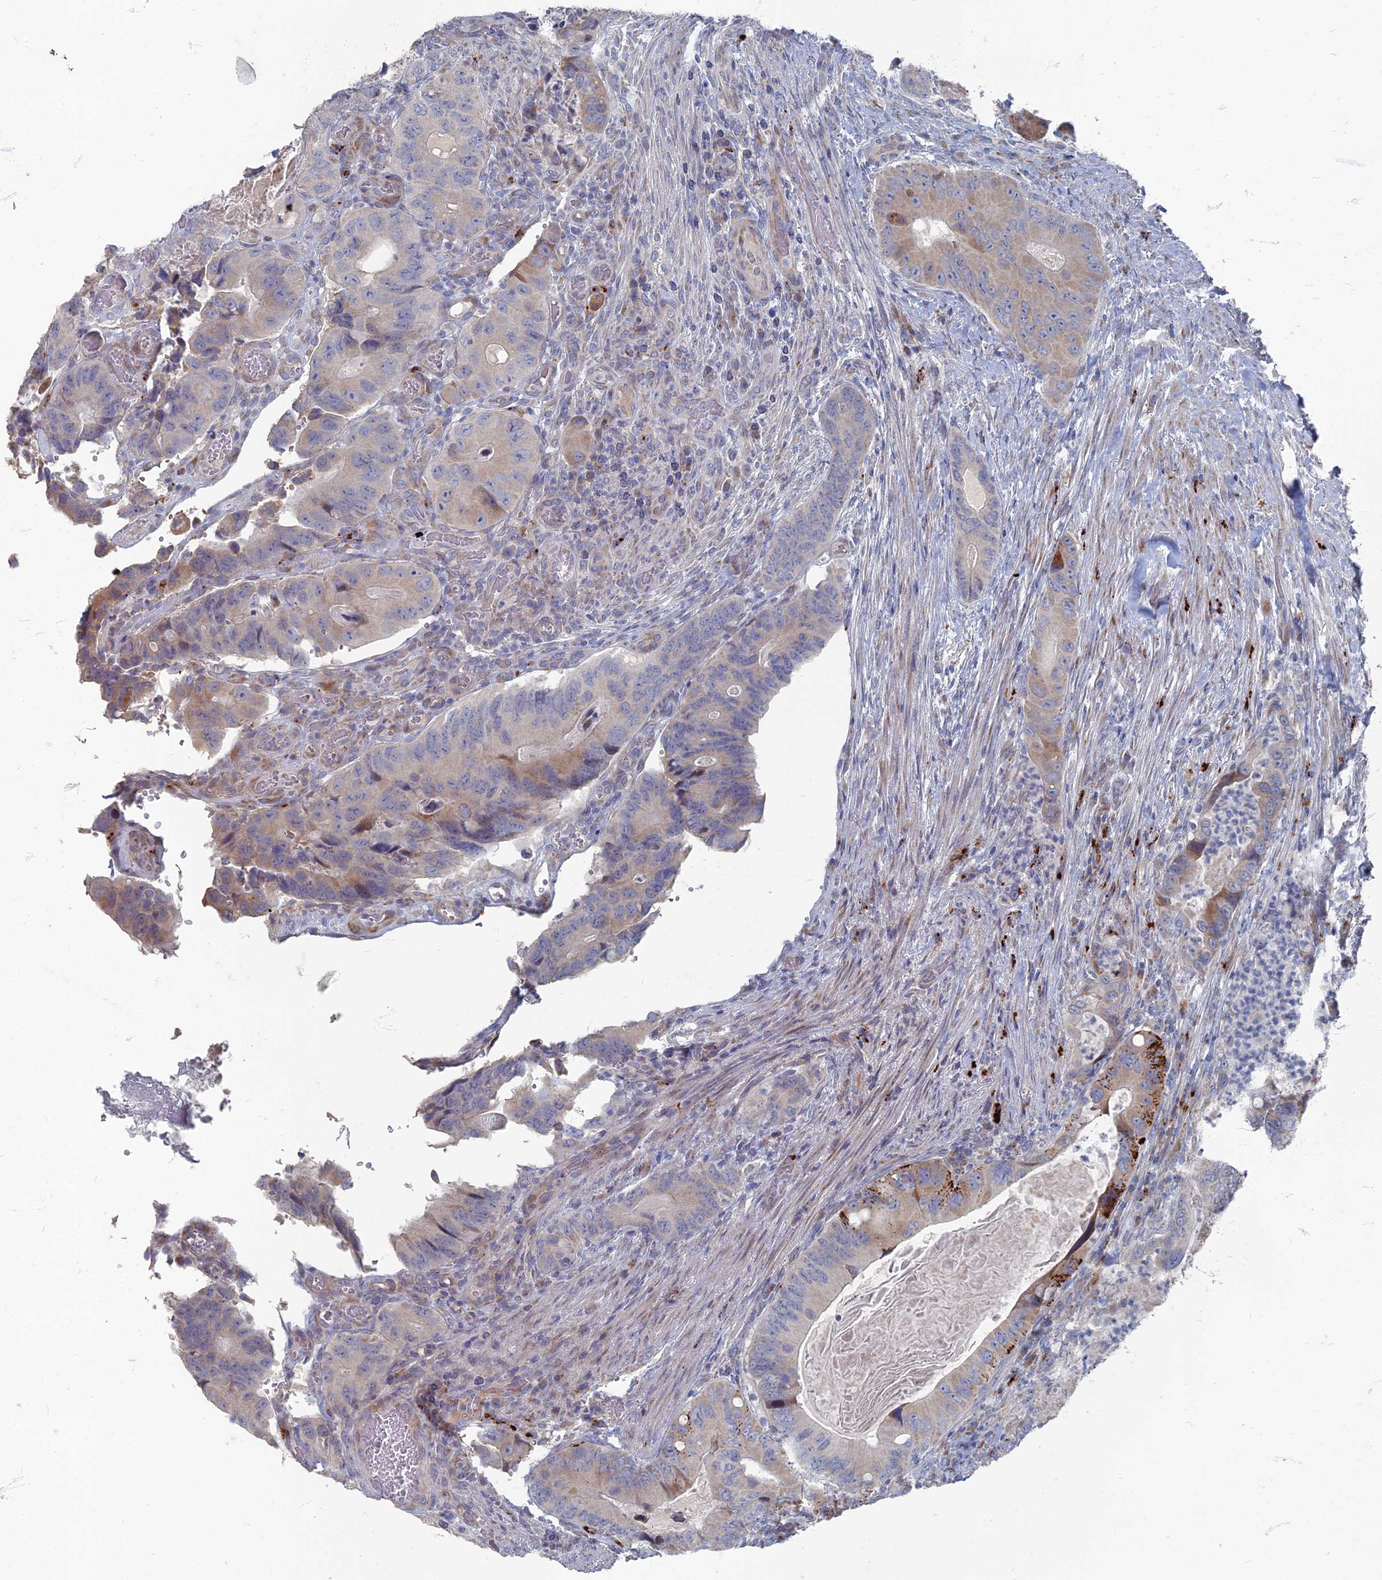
{"staining": {"intensity": "weak", "quantity": "<25%", "location": "cytoplasmic/membranous"}, "tissue": "colorectal cancer", "cell_type": "Tumor cells", "image_type": "cancer", "snomed": [{"axis": "morphology", "description": "Adenocarcinoma, NOS"}, {"axis": "topography", "description": "Colon"}], "caption": "High magnification brightfield microscopy of colorectal adenocarcinoma stained with DAB (3,3'-diaminobenzidine) (brown) and counterstained with hematoxylin (blue): tumor cells show no significant positivity.", "gene": "TMEM128", "patient": {"sex": "male", "age": 84}}